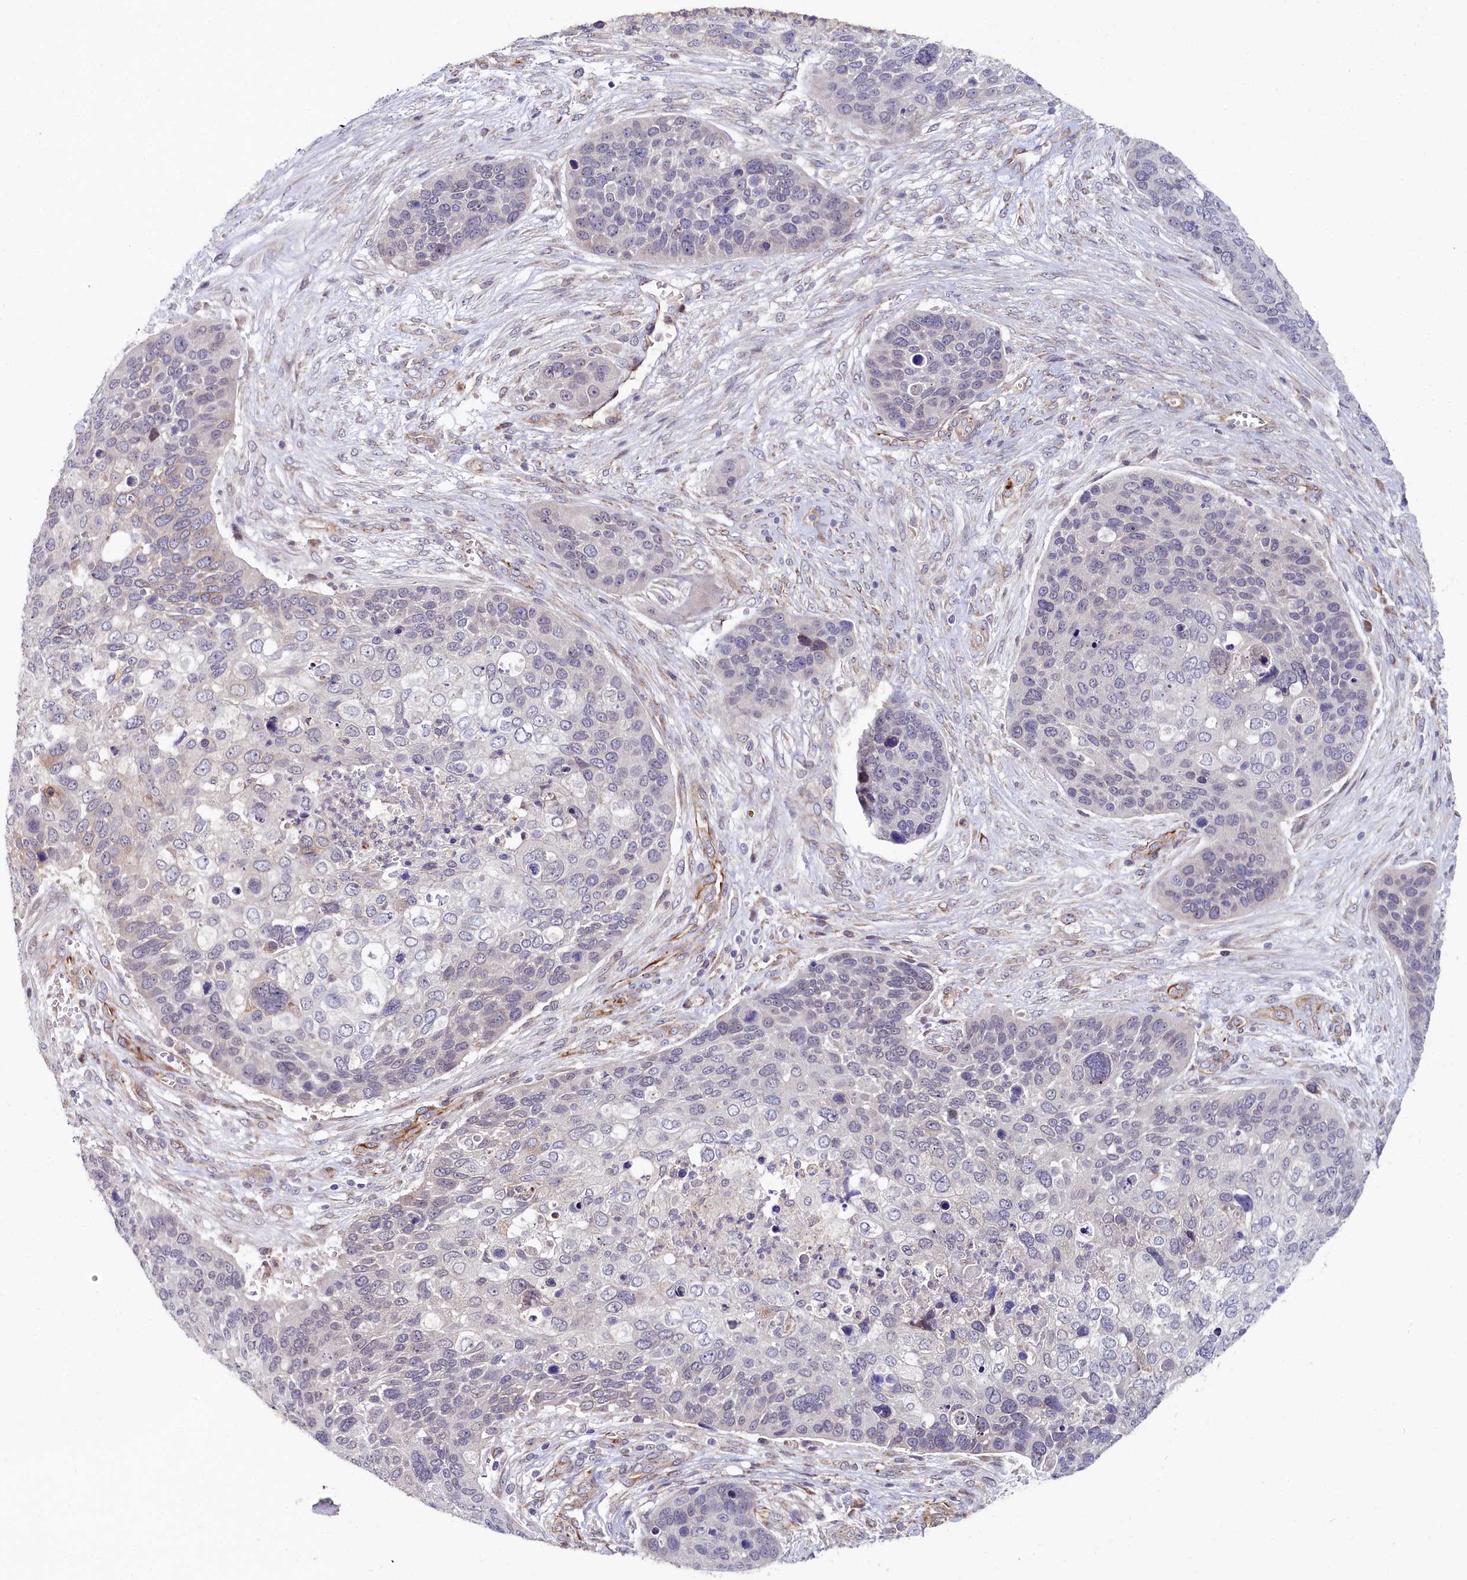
{"staining": {"intensity": "negative", "quantity": "none", "location": "none"}, "tissue": "skin cancer", "cell_type": "Tumor cells", "image_type": "cancer", "snomed": [{"axis": "morphology", "description": "Basal cell carcinoma"}, {"axis": "topography", "description": "Skin"}], "caption": "Skin cancer was stained to show a protein in brown. There is no significant positivity in tumor cells.", "gene": "C4orf19", "patient": {"sex": "female", "age": 74}}